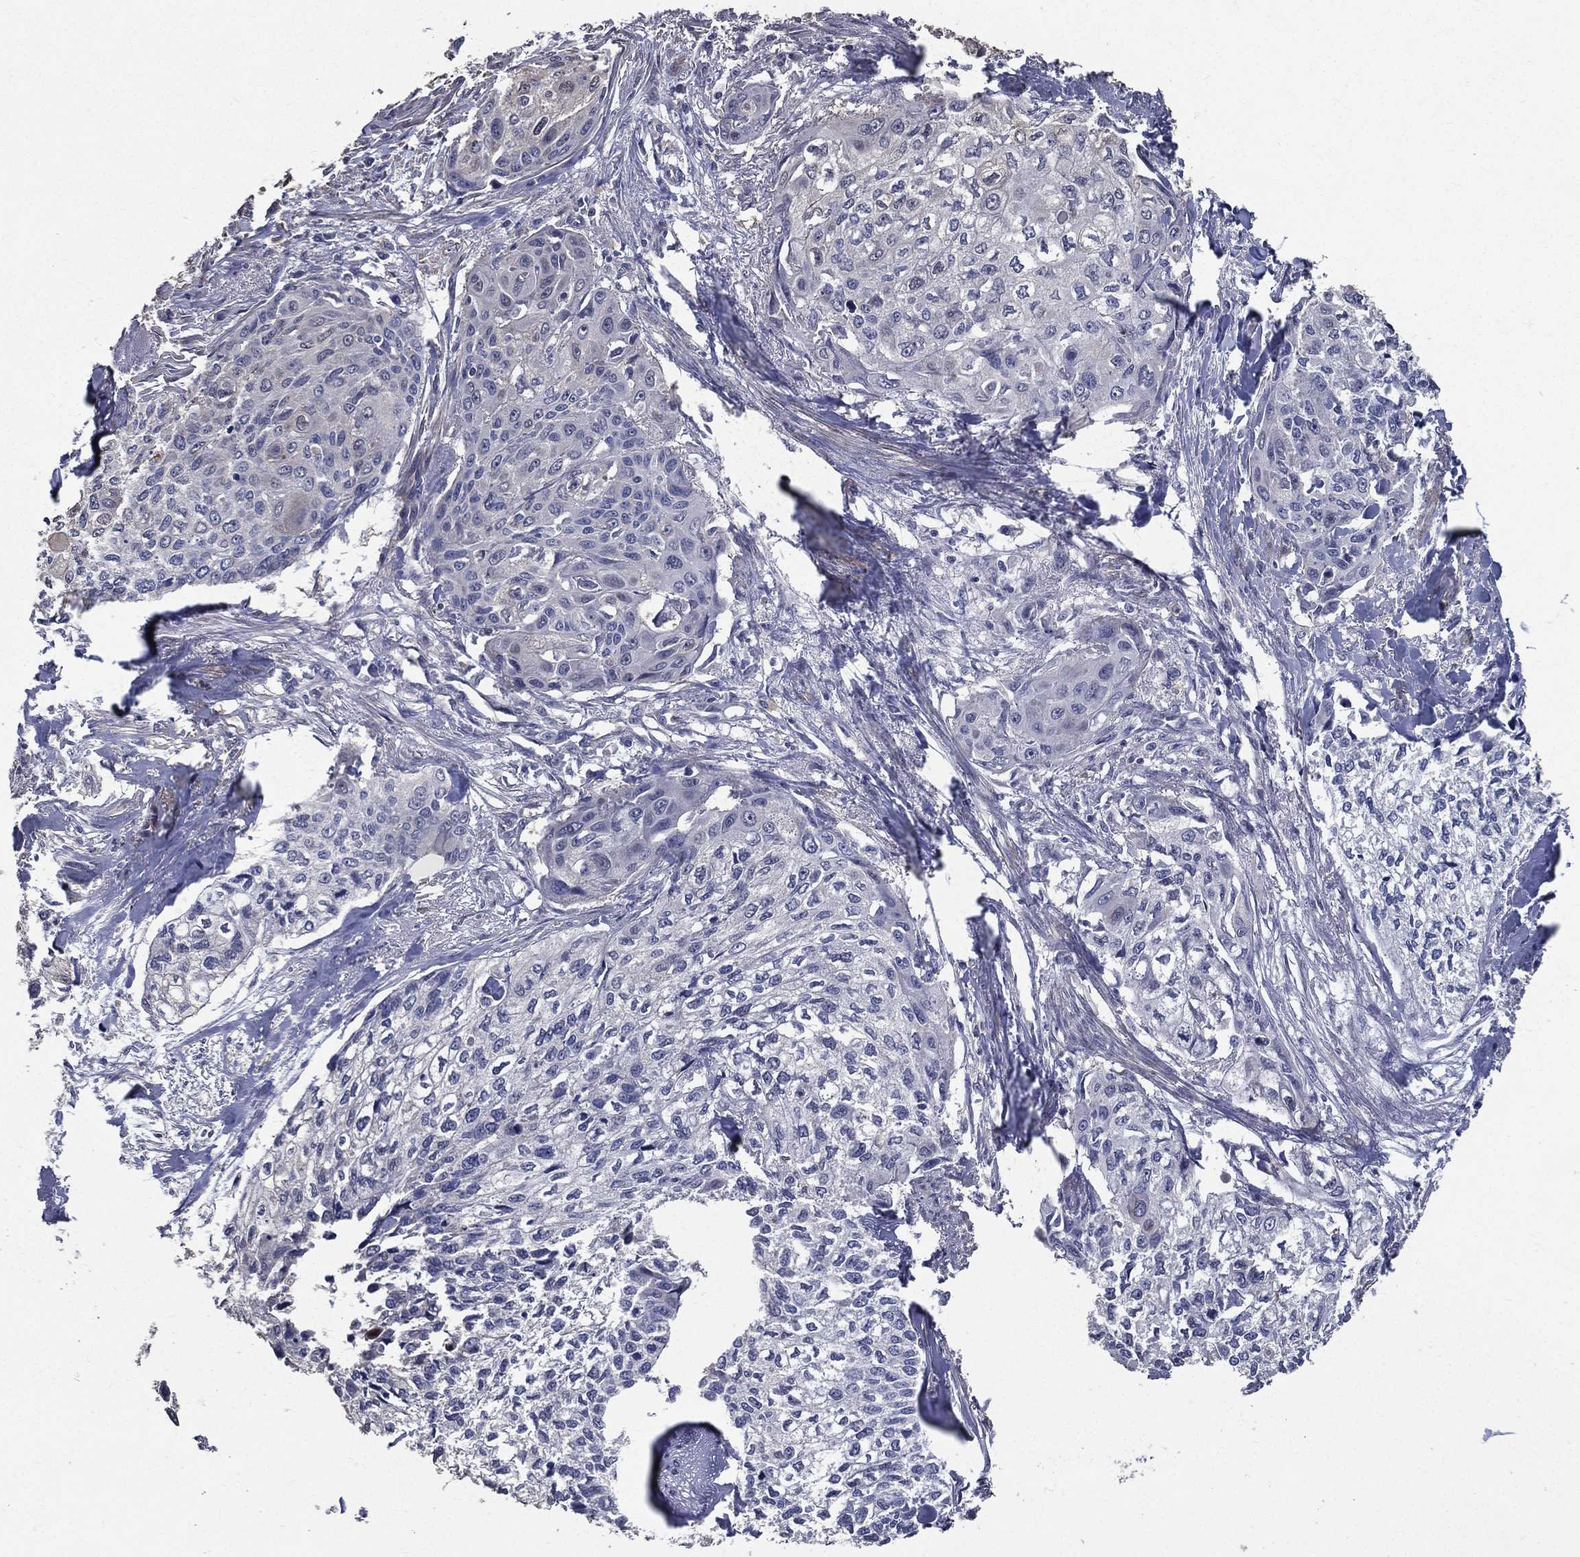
{"staining": {"intensity": "negative", "quantity": "none", "location": "none"}, "tissue": "cervical cancer", "cell_type": "Tumor cells", "image_type": "cancer", "snomed": [{"axis": "morphology", "description": "Squamous cell carcinoma, NOS"}, {"axis": "topography", "description": "Cervix"}], "caption": "Immunohistochemistry (IHC) of human cervical cancer (squamous cell carcinoma) exhibits no staining in tumor cells.", "gene": "SERPINB2", "patient": {"sex": "female", "age": 58}}